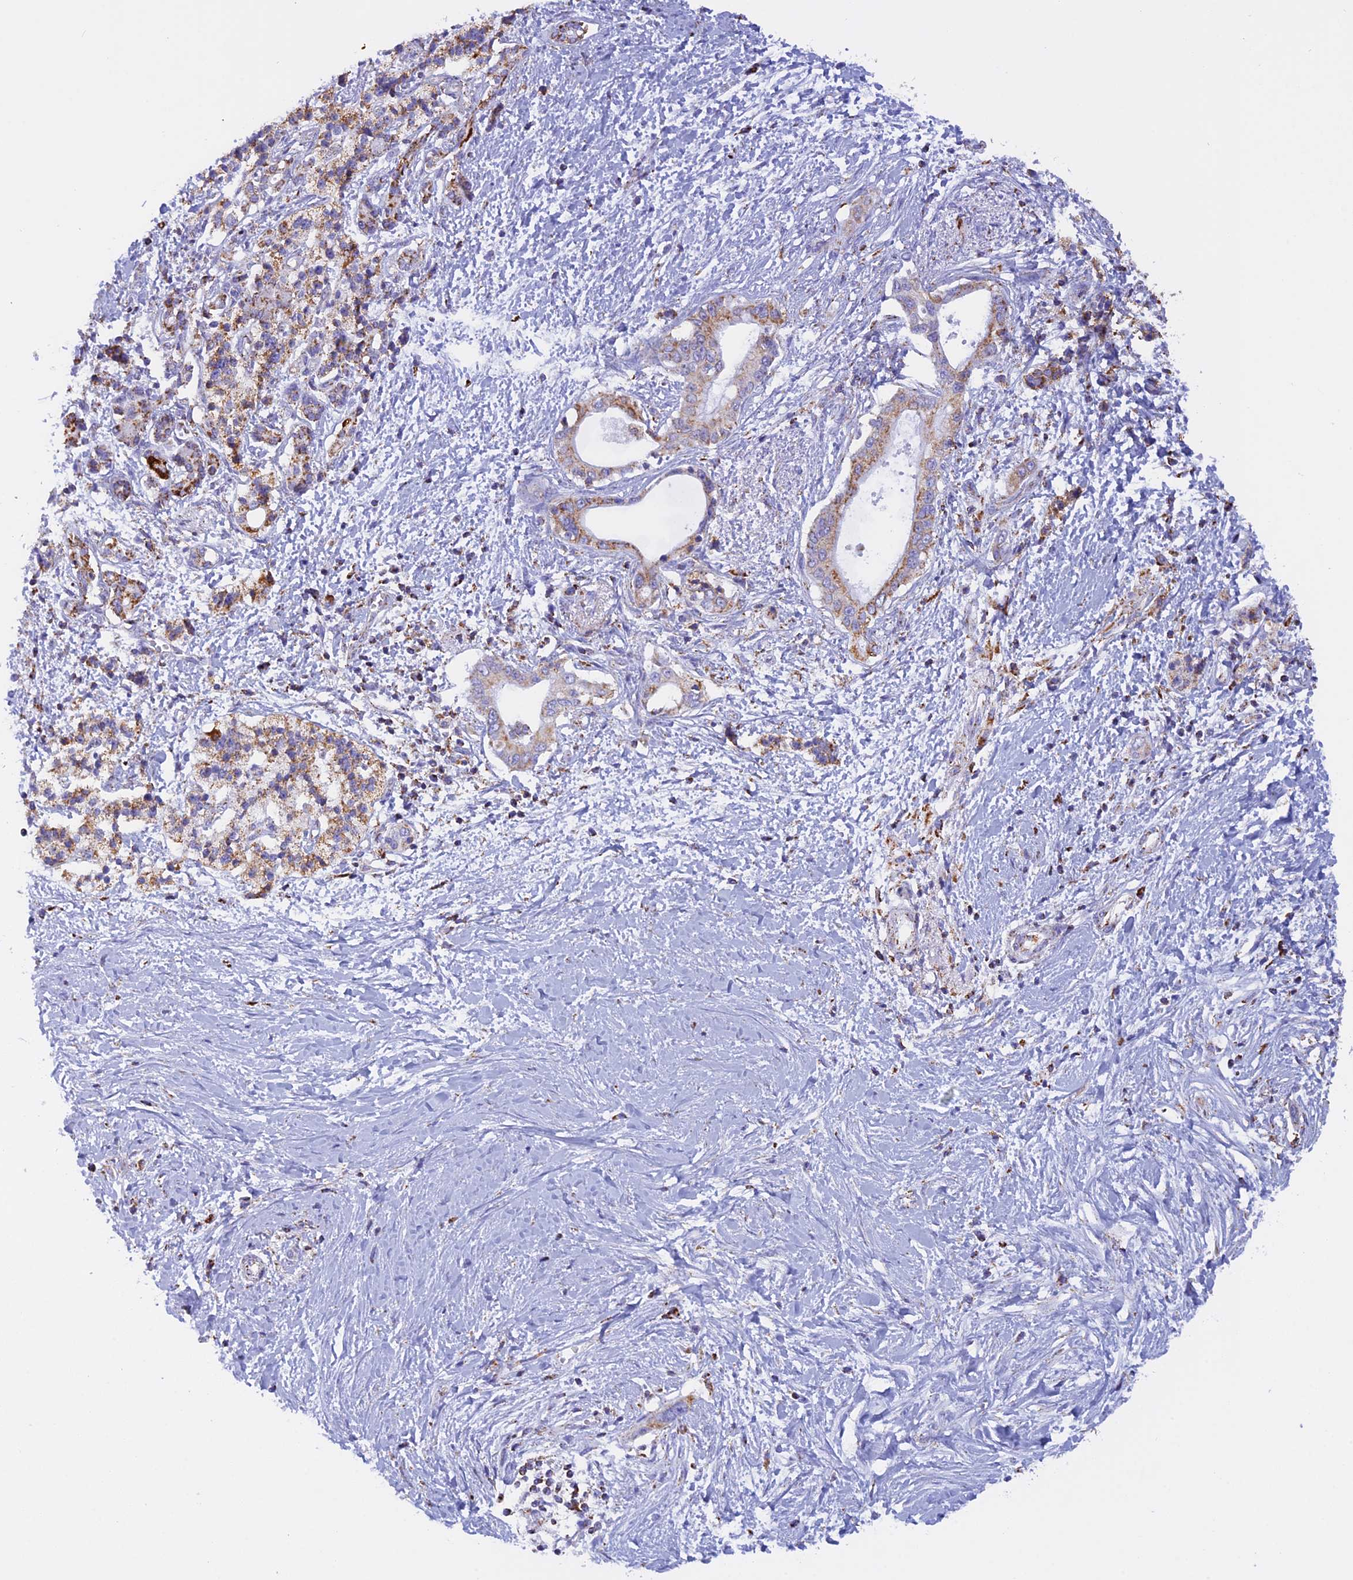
{"staining": {"intensity": "moderate", "quantity": ">75%", "location": "cytoplasmic/membranous"}, "tissue": "pancreatic cancer", "cell_type": "Tumor cells", "image_type": "cancer", "snomed": [{"axis": "morphology", "description": "Normal tissue, NOS"}, {"axis": "morphology", "description": "Adenocarcinoma, NOS"}, {"axis": "topography", "description": "Pancreas"}, {"axis": "topography", "description": "Peripheral nerve tissue"}], "caption": "Immunohistochemistry (IHC) micrograph of adenocarcinoma (pancreatic) stained for a protein (brown), which shows medium levels of moderate cytoplasmic/membranous staining in approximately >75% of tumor cells.", "gene": "KCNG1", "patient": {"sex": "male", "age": 59}}